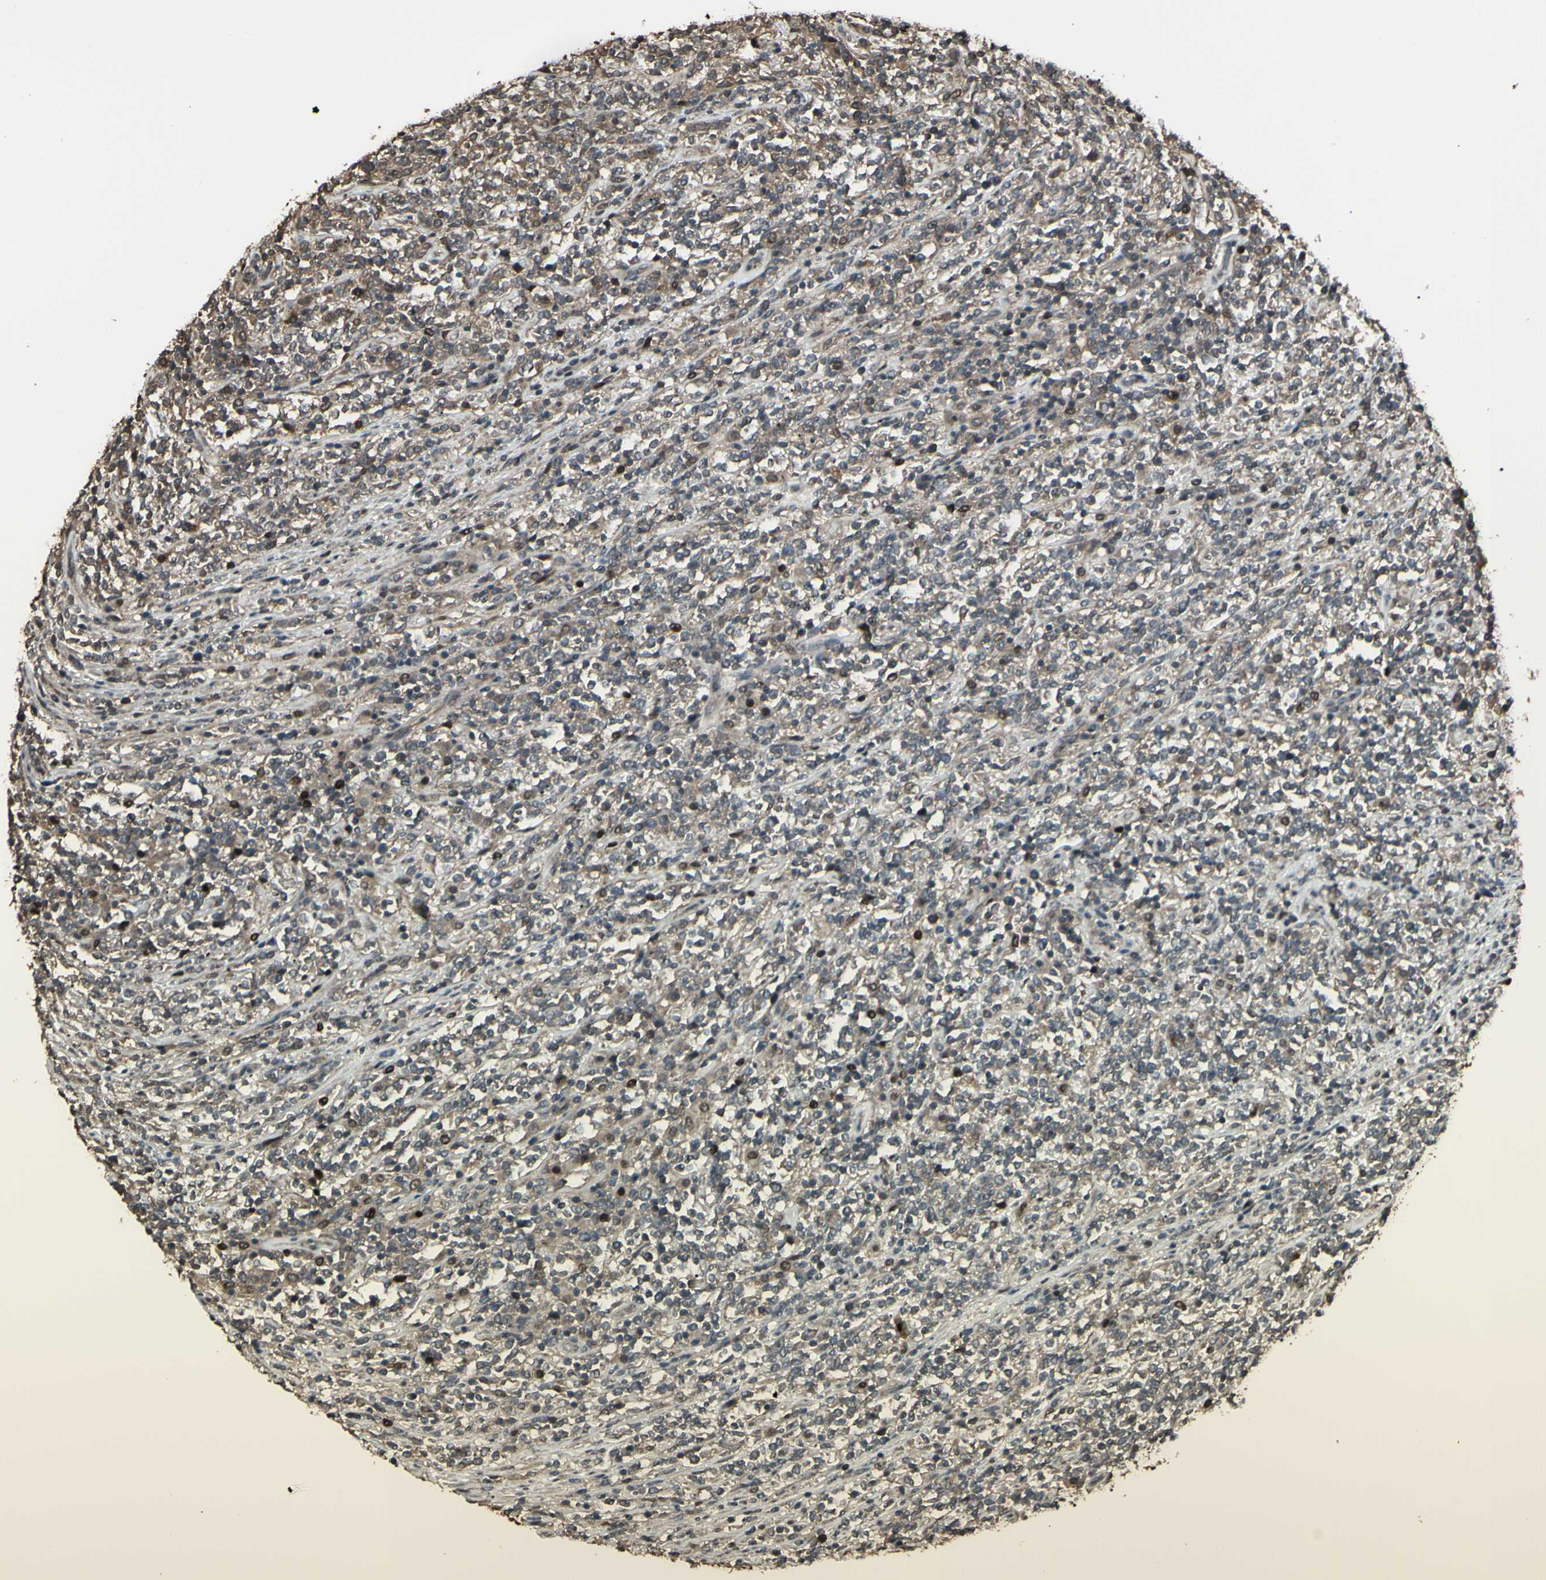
{"staining": {"intensity": "strong", "quantity": "<25%", "location": "nuclear"}, "tissue": "lymphoma", "cell_type": "Tumor cells", "image_type": "cancer", "snomed": [{"axis": "morphology", "description": "Malignant lymphoma, non-Hodgkin's type, High grade"}, {"axis": "topography", "description": "Soft tissue"}], "caption": "Human malignant lymphoma, non-Hodgkin's type (high-grade) stained with a protein marker shows strong staining in tumor cells.", "gene": "GNAS", "patient": {"sex": "male", "age": 18}}